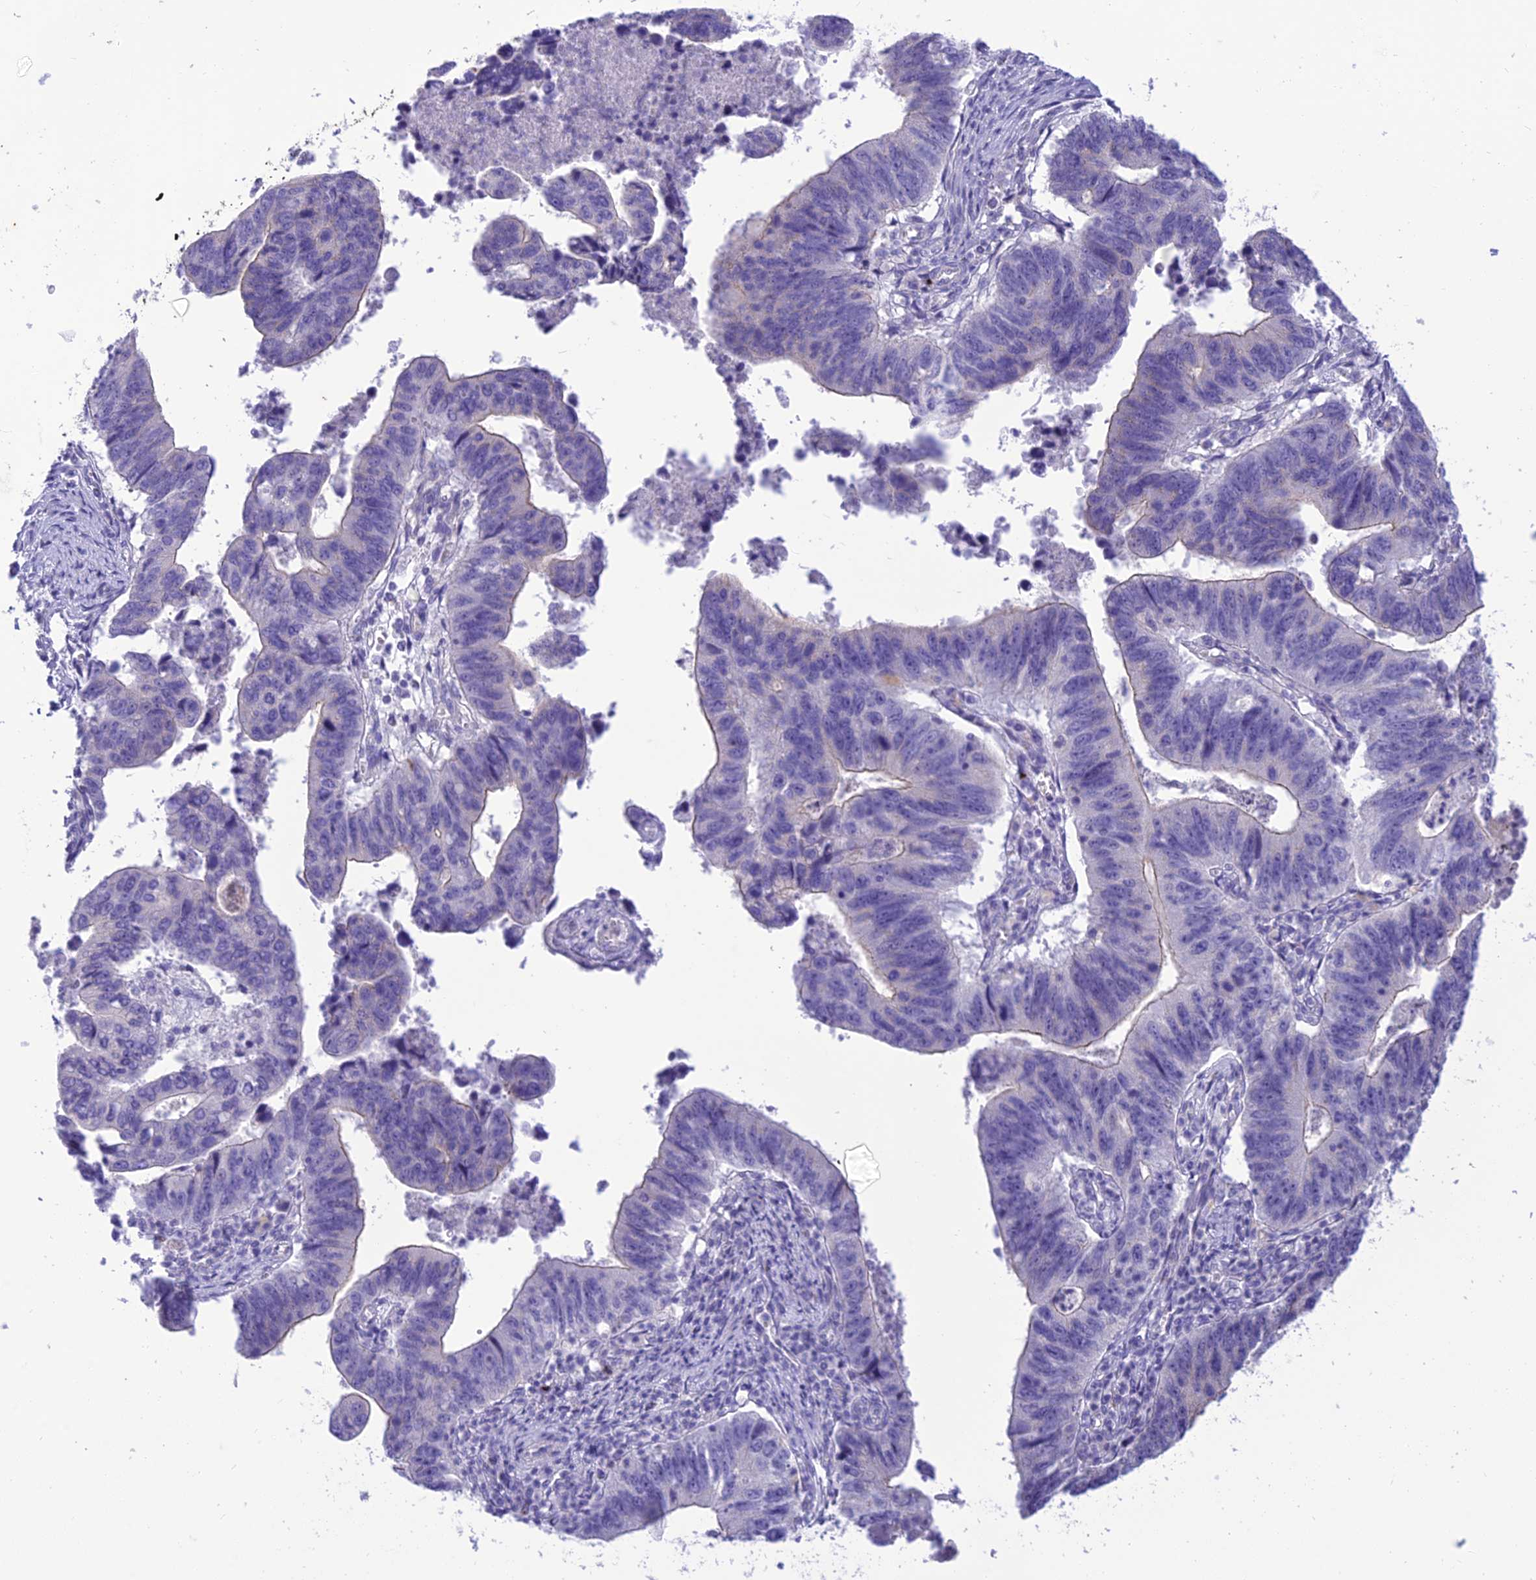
{"staining": {"intensity": "negative", "quantity": "none", "location": "none"}, "tissue": "stomach cancer", "cell_type": "Tumor cells", "image_type": "cancer", "snomed": [{"axis": "morphology", "description": "Adenocarcinoma, NOS"}, {"axis": "topography", "description": "Stomach"}], "caption": "Image shows no significant protein expression in tumor cells of adenocarcinoma (stomach).", "gene": "DHDH", "patient": {"sex": "male", "age": 59}}